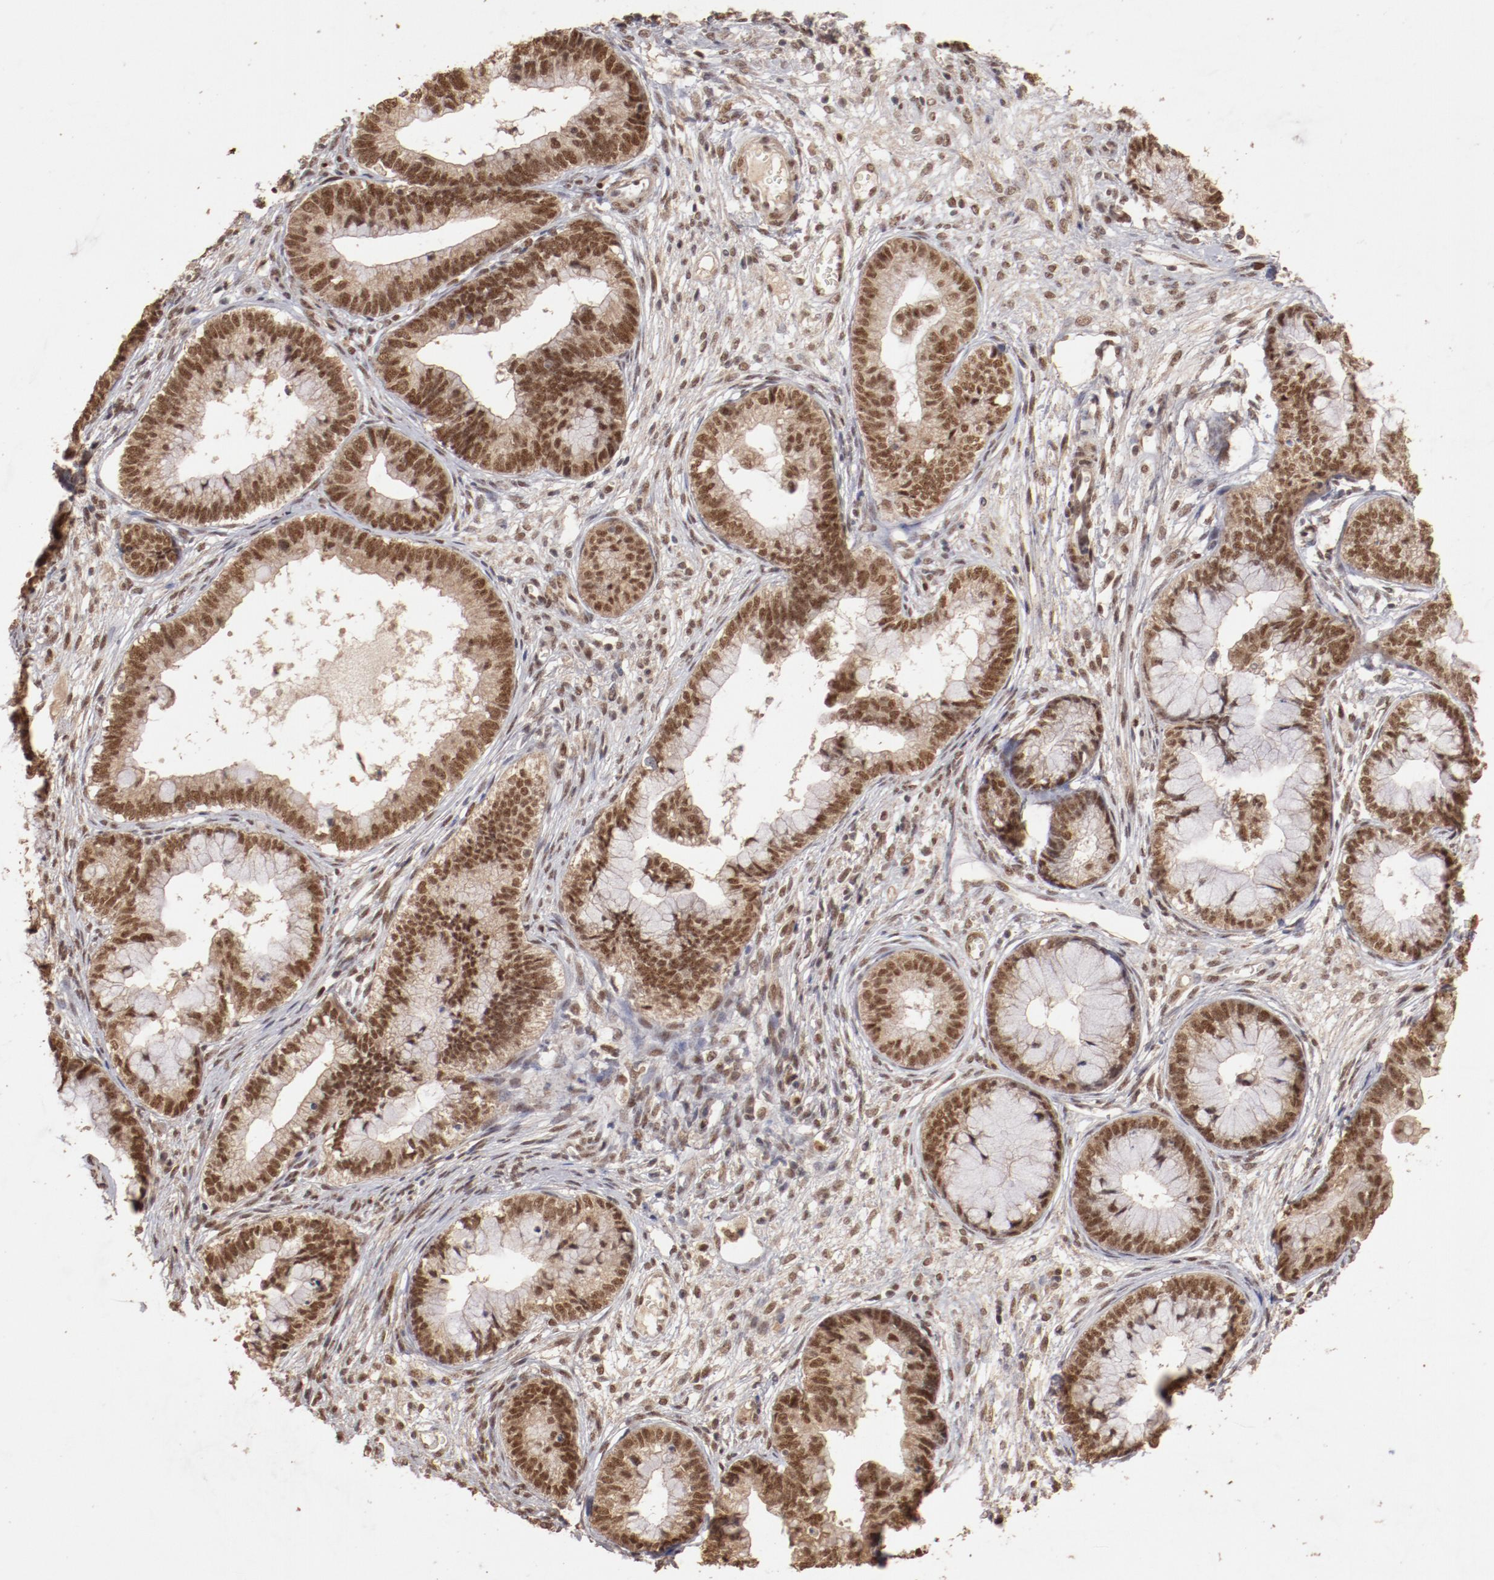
{"staining": {"intensity": "strong", "quantity": ">75%", "location": "cytoplasmic/membranous,nuclear"}, "tissue": "cervical cancer", "cell_type": "Tumor cells", "image_type": "cancer", "snomed": [{"axis": "morphology", "description": "Adenocarcinoma, NOS"}, {"axis": "topography", "description": "Cervix"}], "caption": "This histopathology image shows IHC staining of human cervical adenocarcinoma, with high strong cytoplasmic/membranous and nuclear positivity in about >75% of tumor cells.", "gene": "CLOCK", "patient": {"sex": "female", "age": 44}}